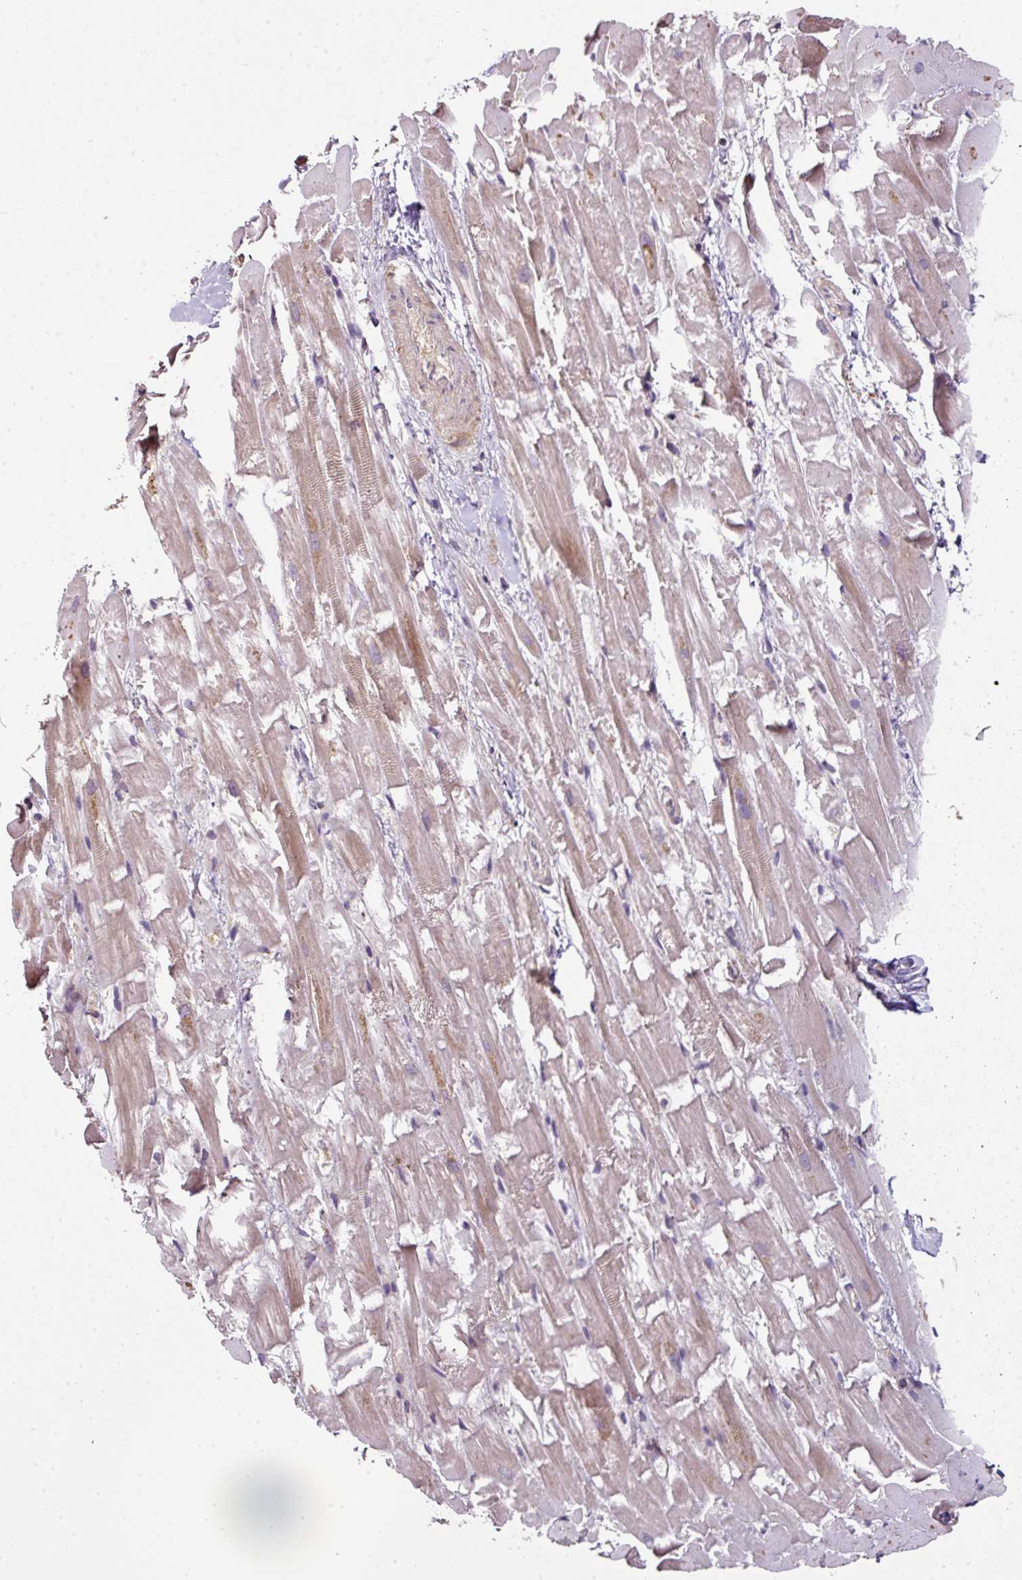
{"staining": {"intensity": "moderate", "quantity": "<25%", "location": "cytoplasmic/membranous"}, "tissue": "heart muscle", "cell_type": "Cardiomyocytes", "image_type": "normal", "snomed": [{"axis": "morphology", "description": "Normal tissue, NOS"}, {"axis": "topography", "description": "Heart"}], "caption": "Immunohistochemical staining of unremarkable human heart muscle reveals low levels of moderate cytoplasmic/membranous expression in approximately <25% of cardiomyocytes.", "gene": "SPCS3", "patient": {"sex": "male", "age": 37}}